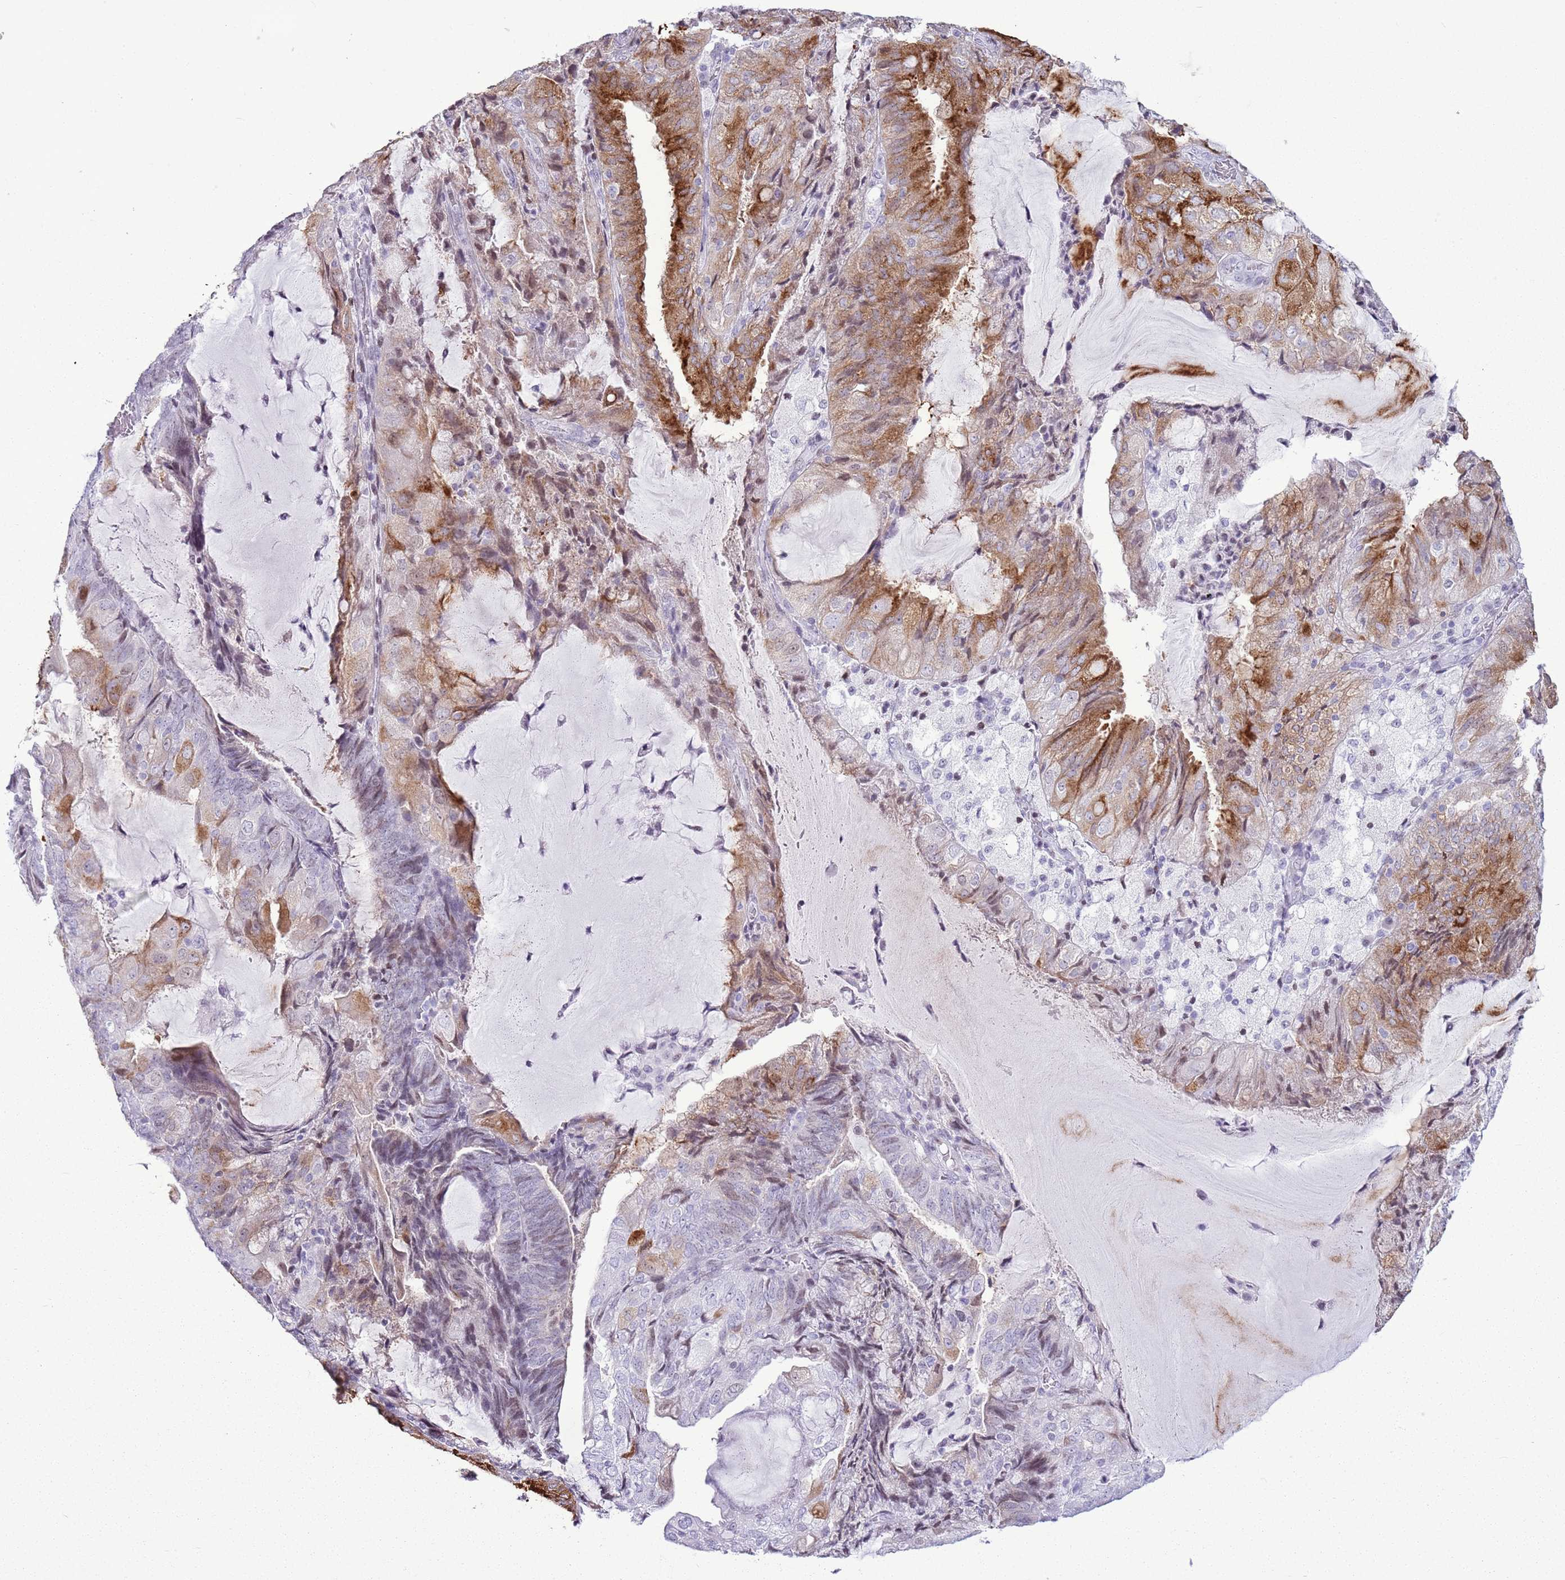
{"staining": {"intensity": "moderate", "quantity": "25%-75%", "location": "cytoplasmic/membranous"}, "tissue": "endometrial cancer", "cell_type": "Tumor cells", "image_type": "cancer", "snomed": [{"axis": "morphology", "description": "Adenocarcinoma, NOS"}, {"axis": "topography", "description": "Endometrium"}], "caption": "High-magnification brightfield microscopy of endometrial cancer (adenocarcinoma) stained with DAB (3,3'-diaminobenzidine) (brown) and counterstained with hematoxylin (blue). tumor cells exhibit moderate cytoplasmic/membranous expression is identified in approximately25%-75% of cells. (DAB IHC, brown staining for protein, blue staining for nuclei).", "gene": "ASIP", "patient": {"sex": "female", "age": 81}}